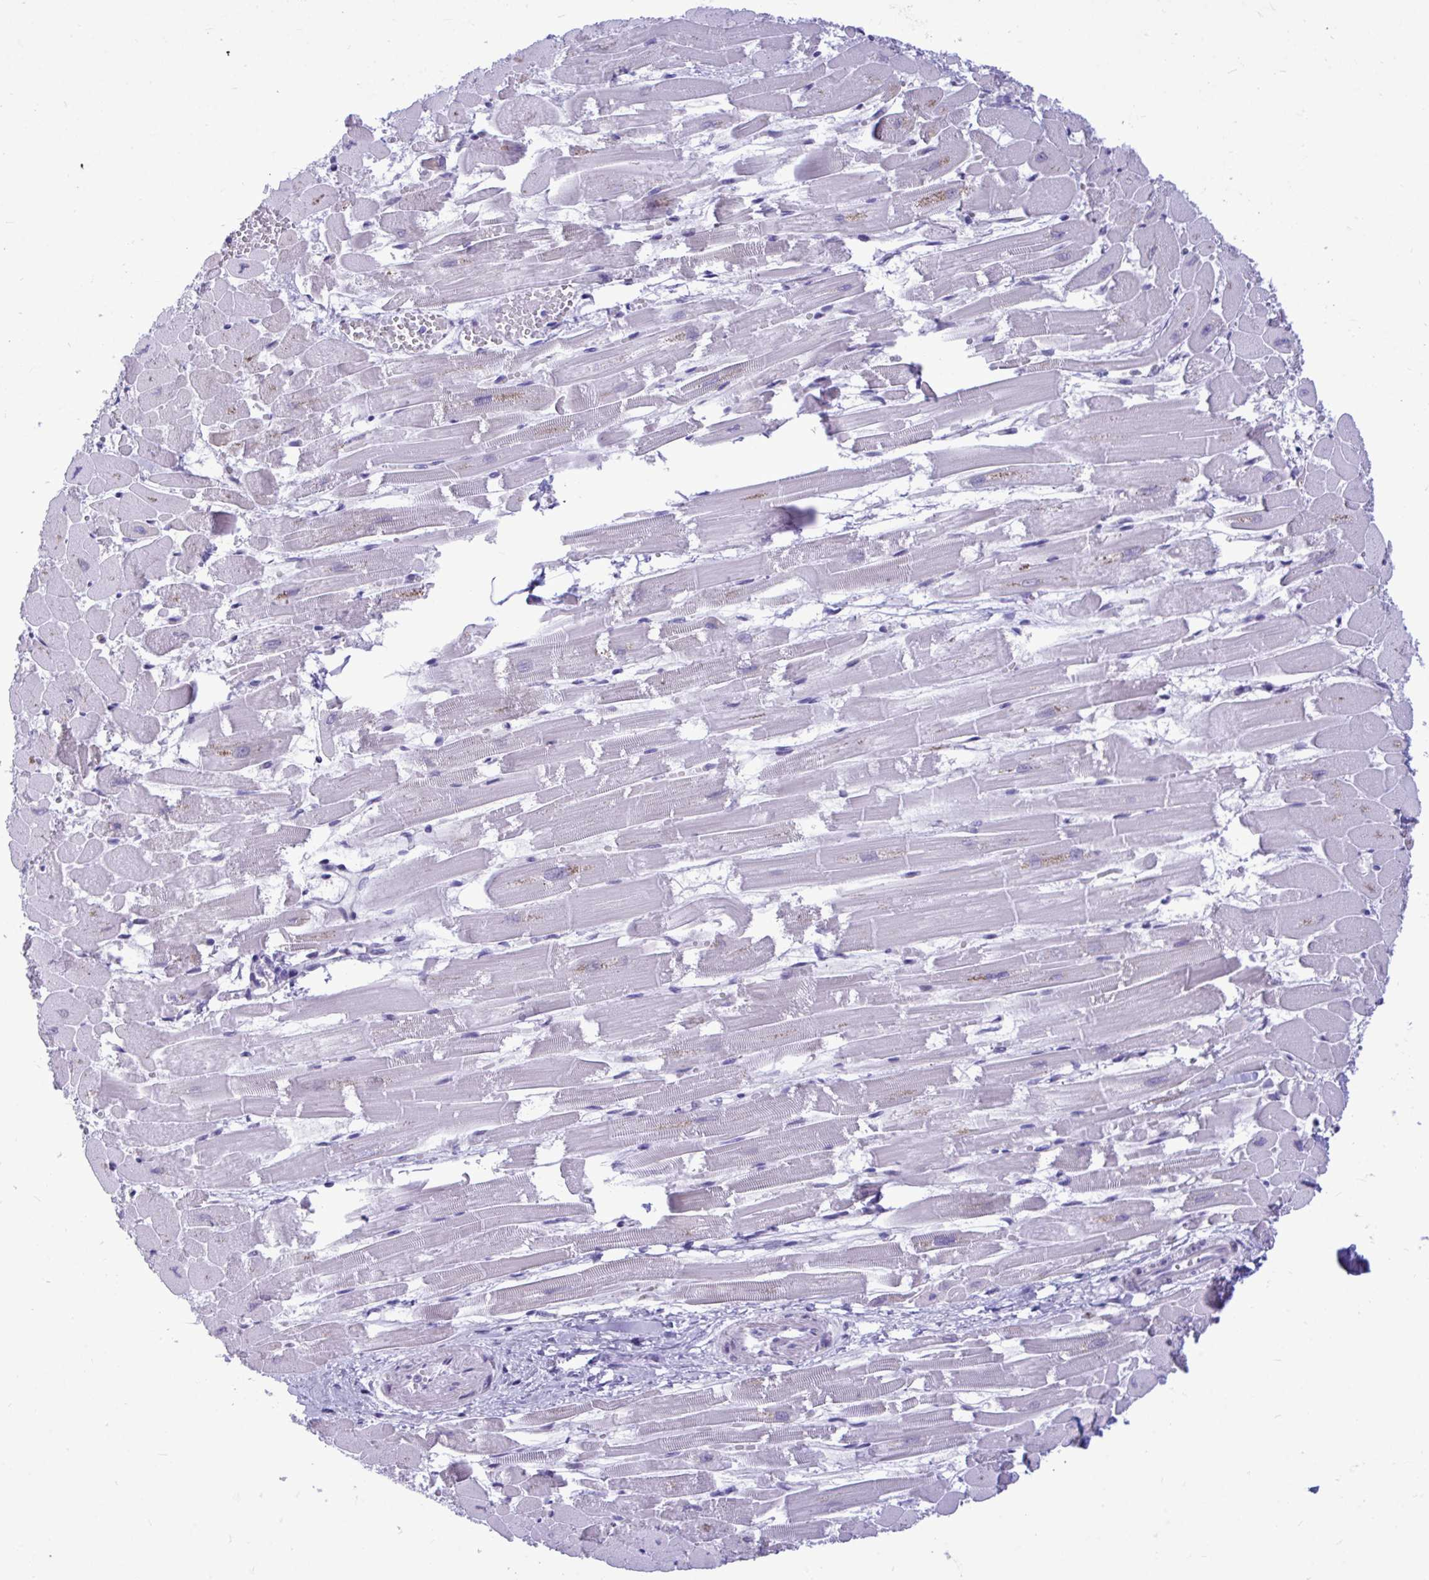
{"staining": {"intensity": "moderate", "quantity": "<25%", "location": "nuclear"}, "tissue": "heart muscle", "cell_type": "Cardiomyocytes", "image_type": "normal", "snomed": [{"axis": "morphology", "description": "Normal tissue, NOS"}, {"axis": "topography", "description": "Heart"}], "caption": "Immunohistochemistry photomicrograph of unremarkable heart muscle: heart muscle stained using immunohistochemistry exhibits low levels of moderate protein expression localized specifically in the nuclear of cardiomyocytes, appearing as a nuclear brown color.", "gene": "C1QL2", "patient": {"sex": "female", "age": 52}}